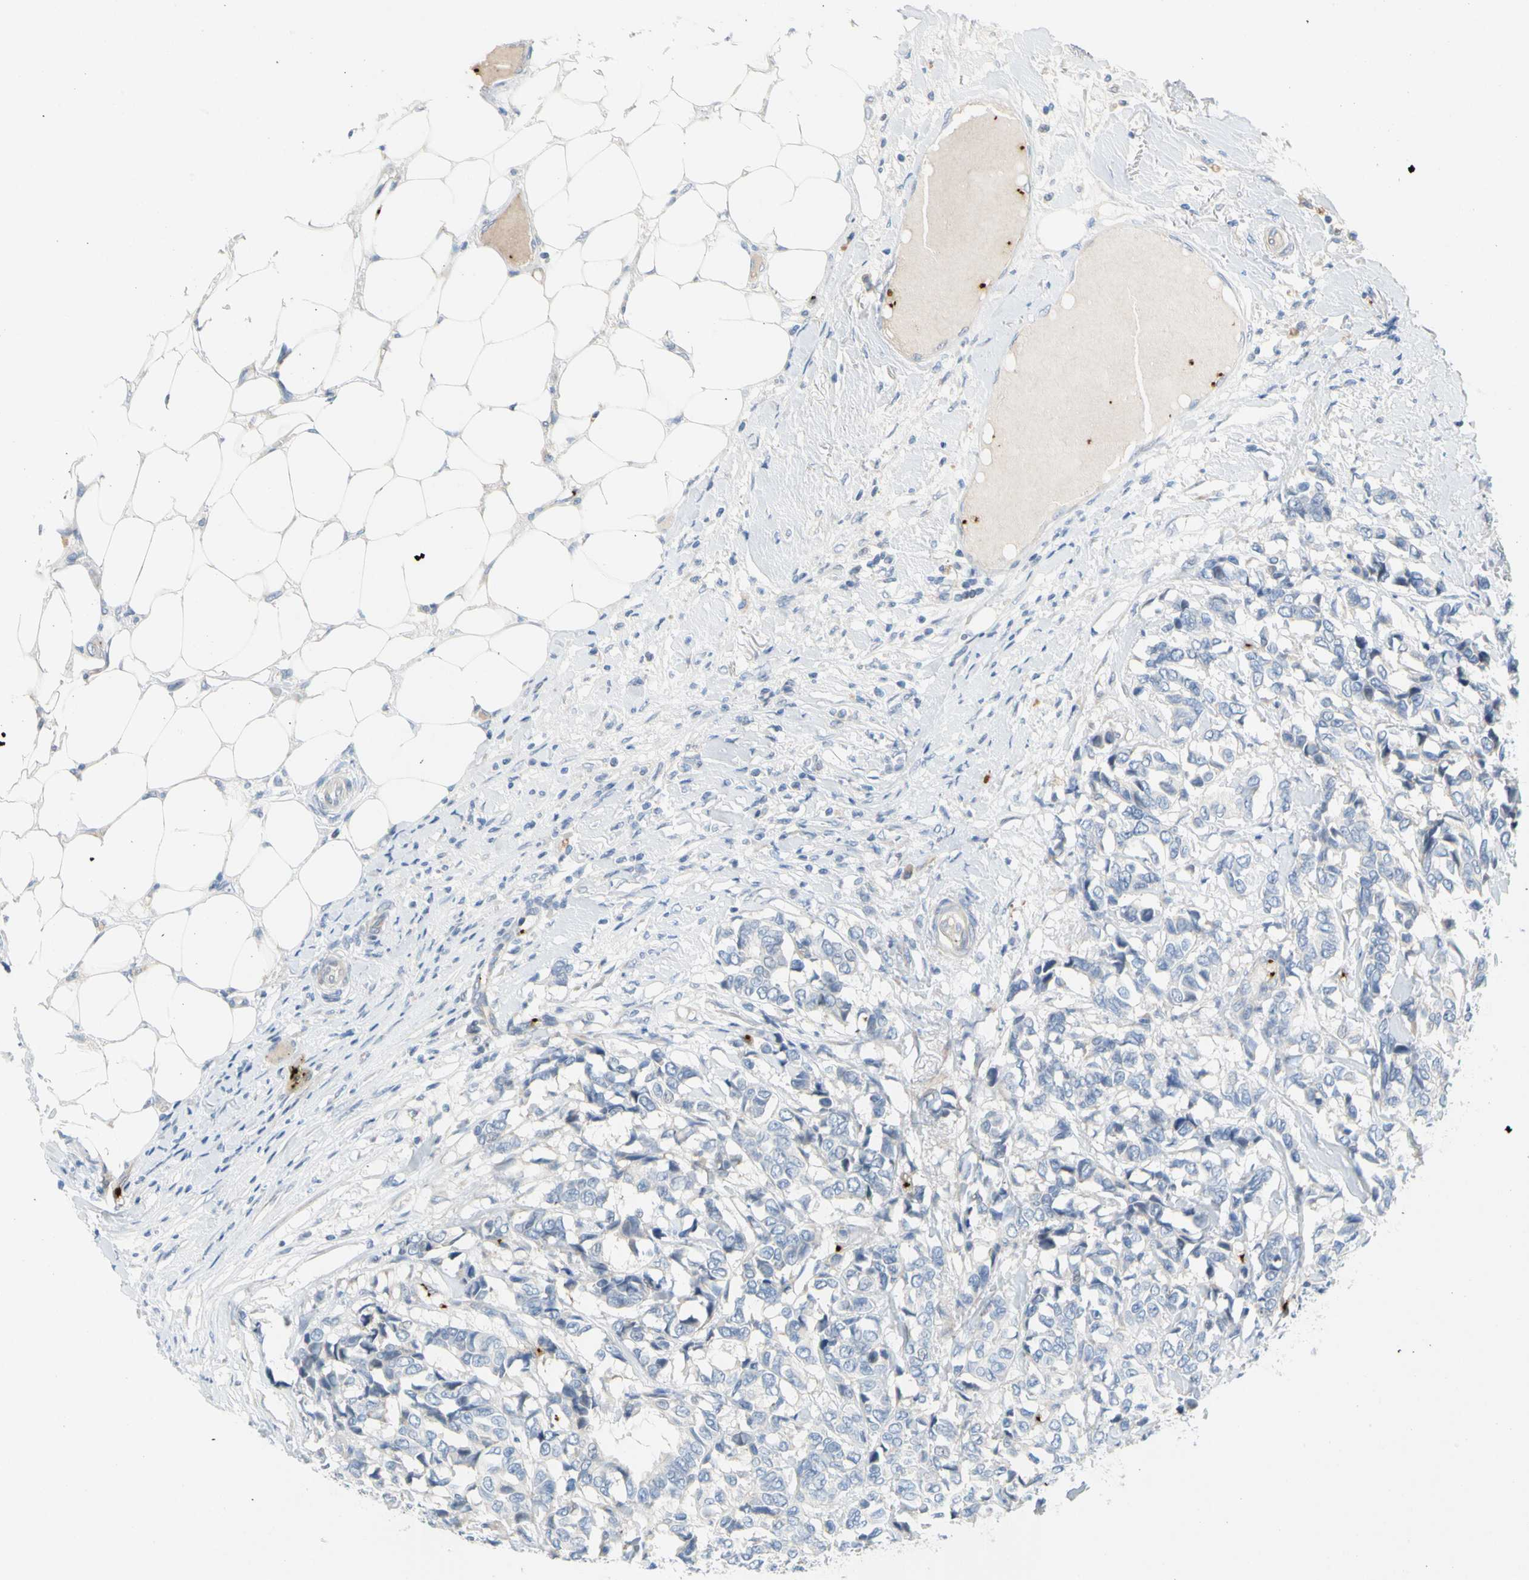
{"staining": {"intensity": "negative", "quantity": "none", "location": "none"}, "tissue": "breast cancer", "cell_type": "Tumor cells", "image_type": "cancer", "snomed": [{"axis": "morphology", "description": "Duct carcinoma"}, {"axis": "topography", "description": "Breast"}], "caption": "Infiltrating ductal carcinoma (breast) was stained to show a protein in brown. There is no significant positivity in tumor cells.", "gene": "PPBP", "patient": {"sex": "female", "age": 87}}